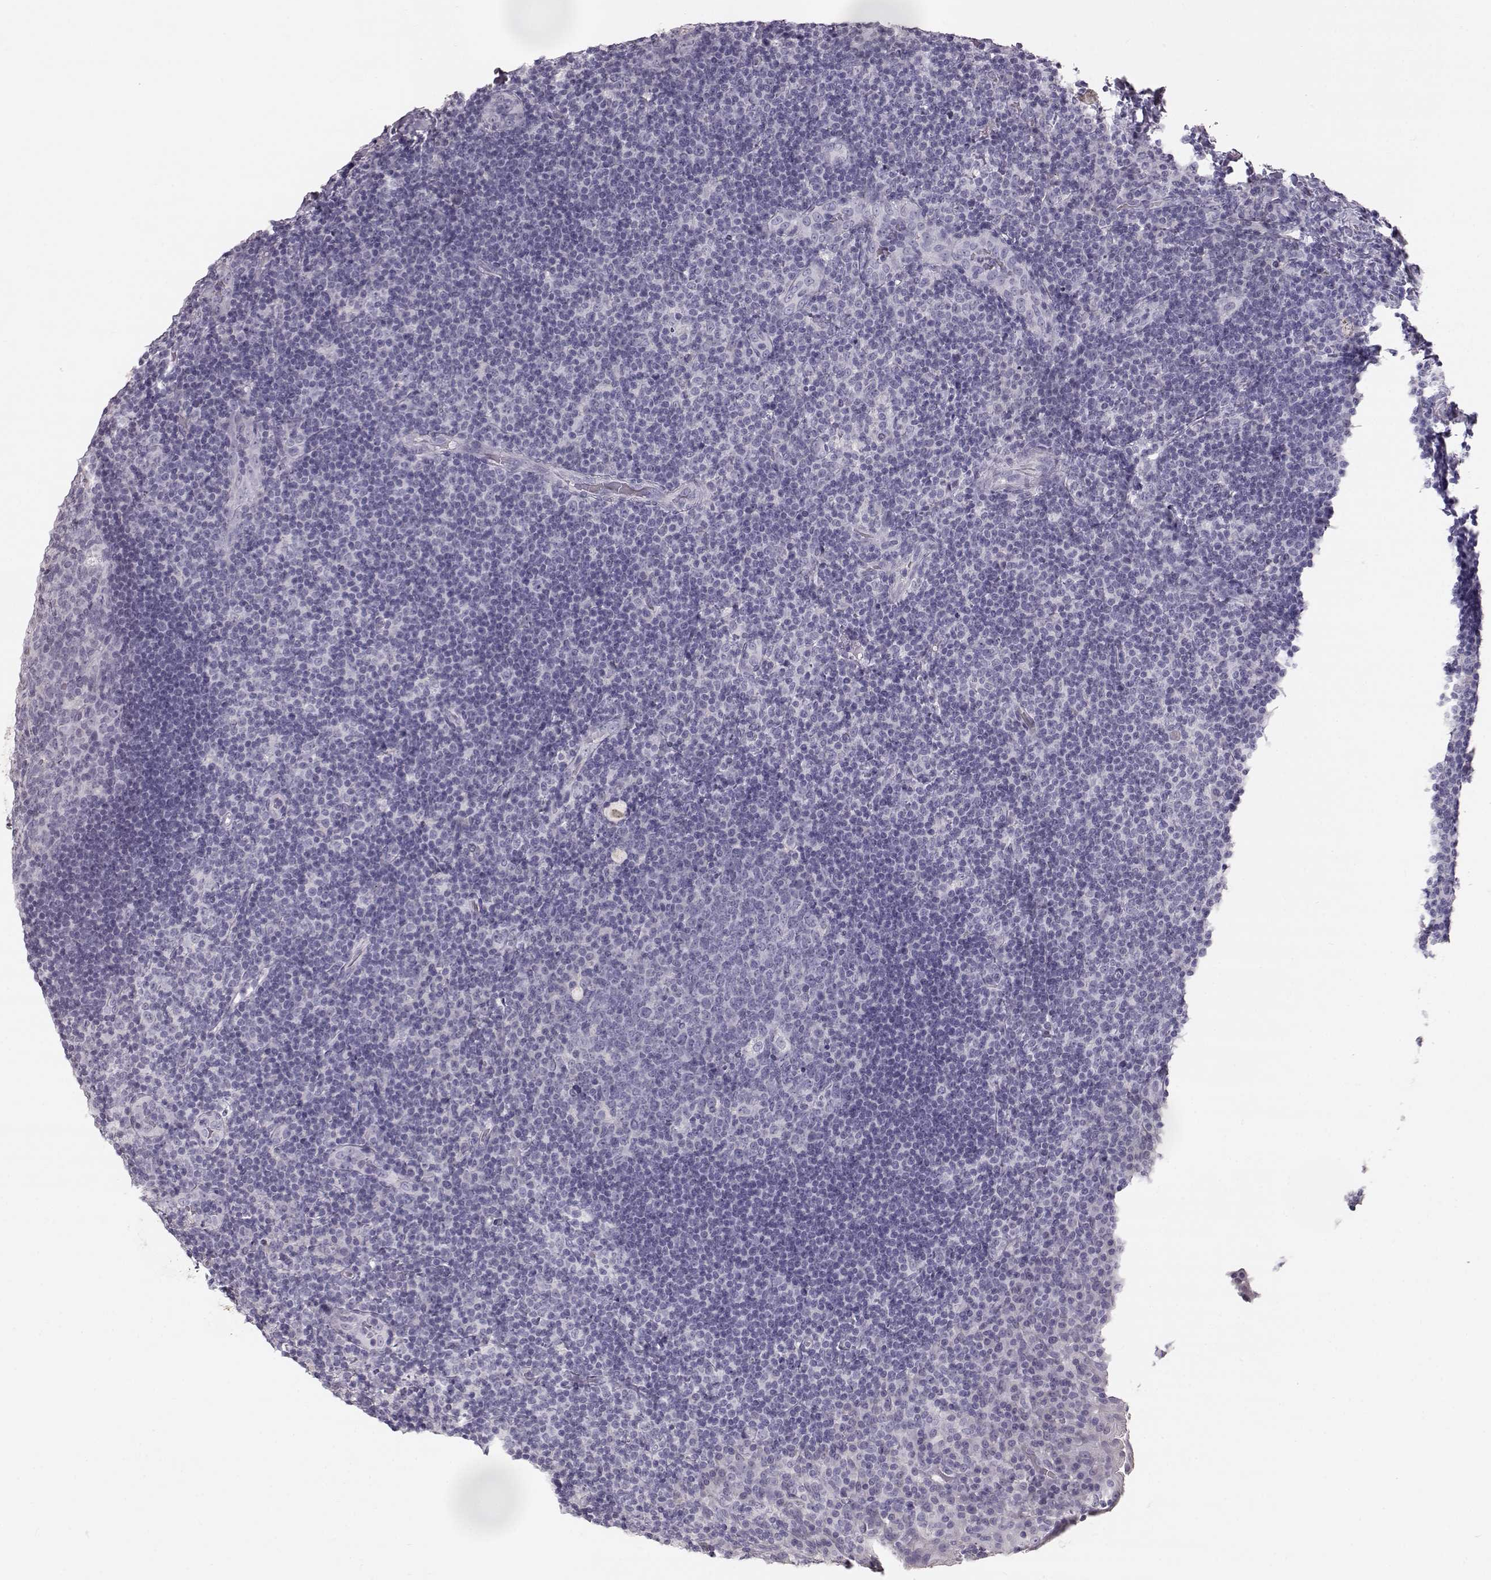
{"staining": {"intensity": "negative", "quantity": "none", "location": "none"}, "tissue": "tonsil", "cell_type": "Germinal center cells", "image_type": "normal", "snomed": [{"axis": "morphology", "description": "Normal tissue, NOS"}, {"axis": "topography", "description": "Tonsil"}], "caption": "This micrograph is of benign tonsil stained with immunohistochemistry (IHC) to label a protein in brown with the nuclei are counter-stained blue. There is no staining in germinal center cells.", "gene": "KRT31", "patient": {"sex": "male", "age": 17}}